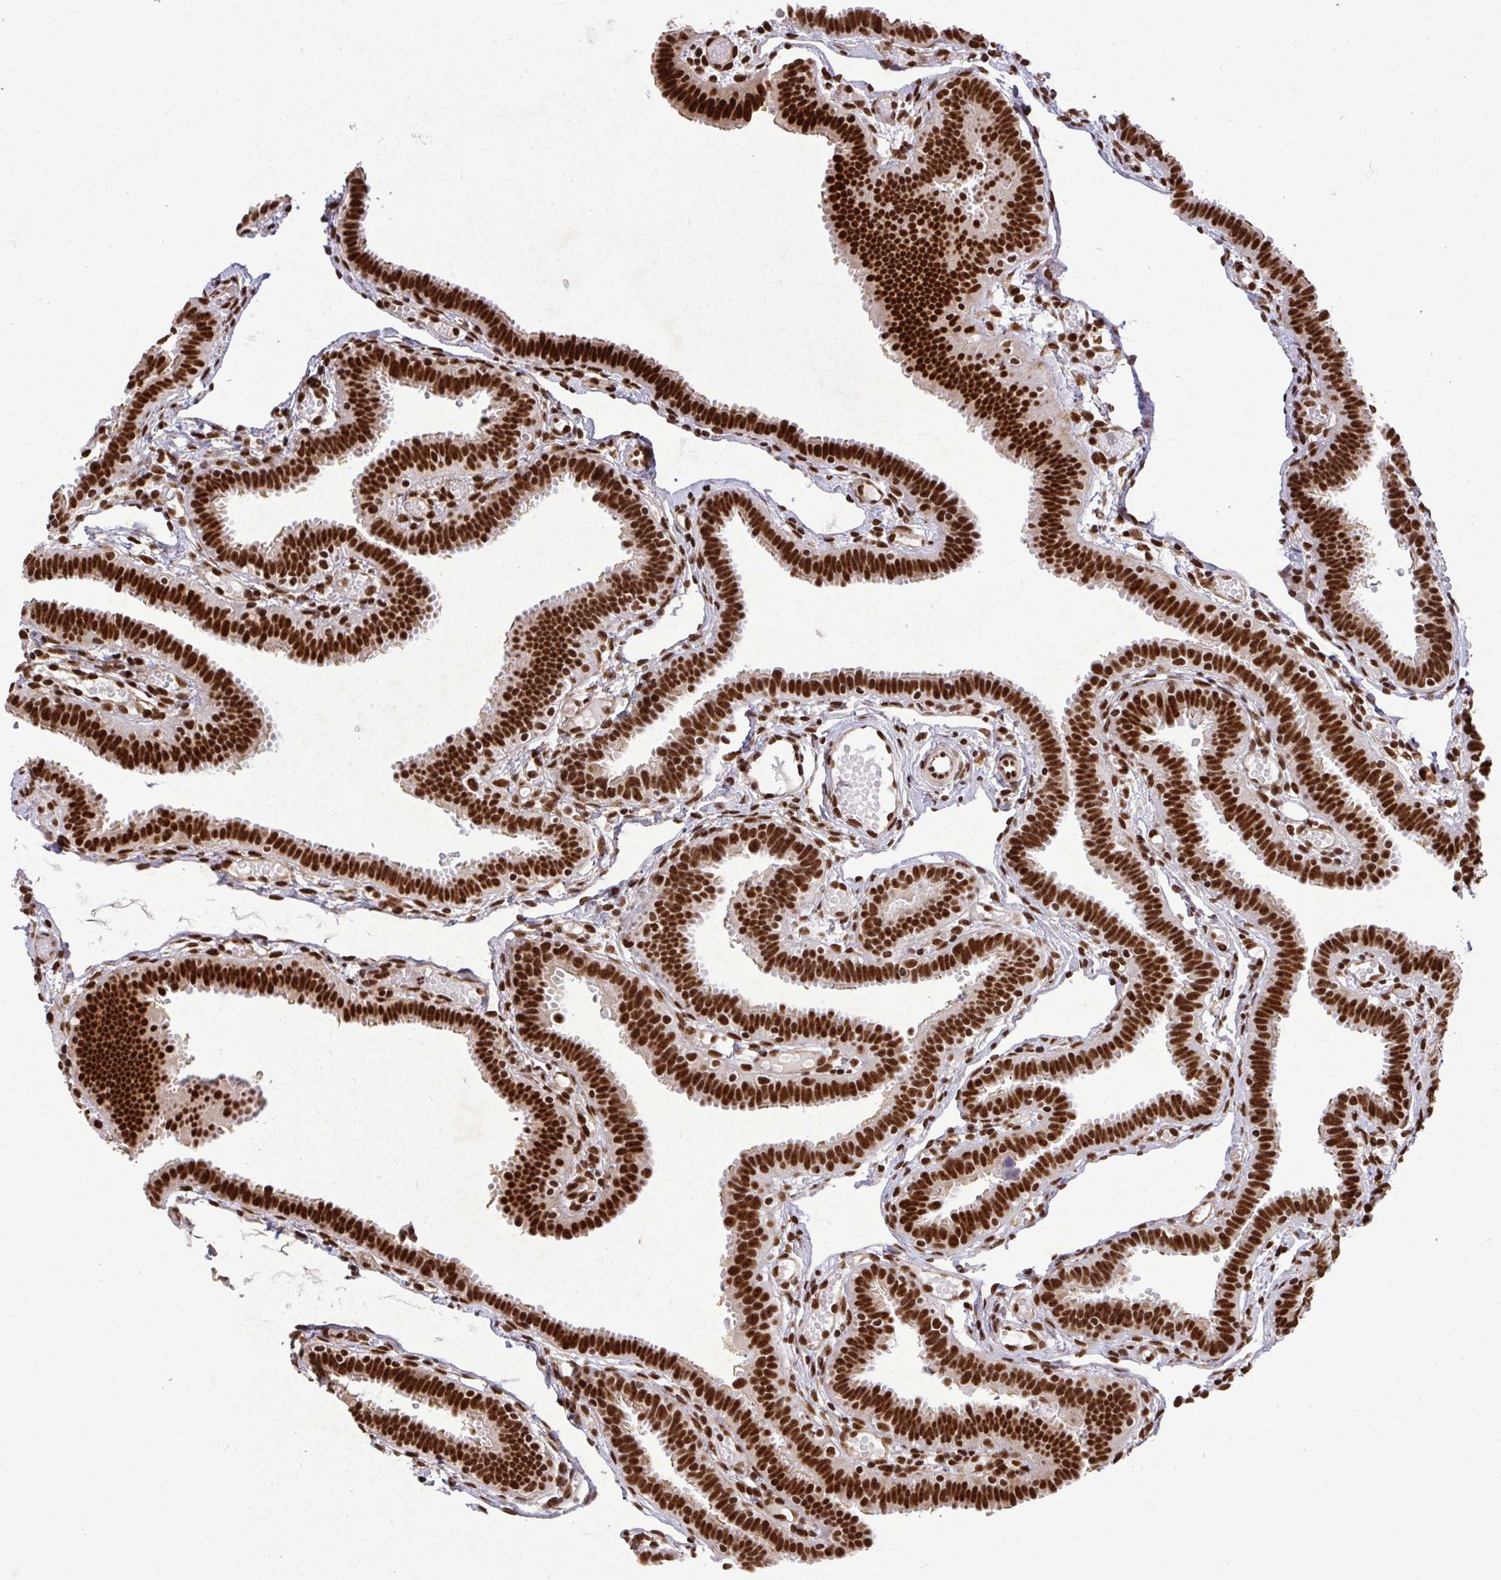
{"staining": {"intensity": "strong", "quantity": ">75%", "location": "nuclear"}, "tissue": "fallopian tube", "cell_type": "Glandular cells", "image_type": "normal", "snomed": [{"axis": "morphology", "description": "Normal tissue, NOS"}, {"axis": "topography", "description": "Fallopian tube"}], "caption": "Protein analysis of unremarkable fallopian tube exhibits strong nuclear positivity in about >75% of glandular cells.", "gene": "U2AF1L4", "patient": {"sex": "female", "age": 37}}